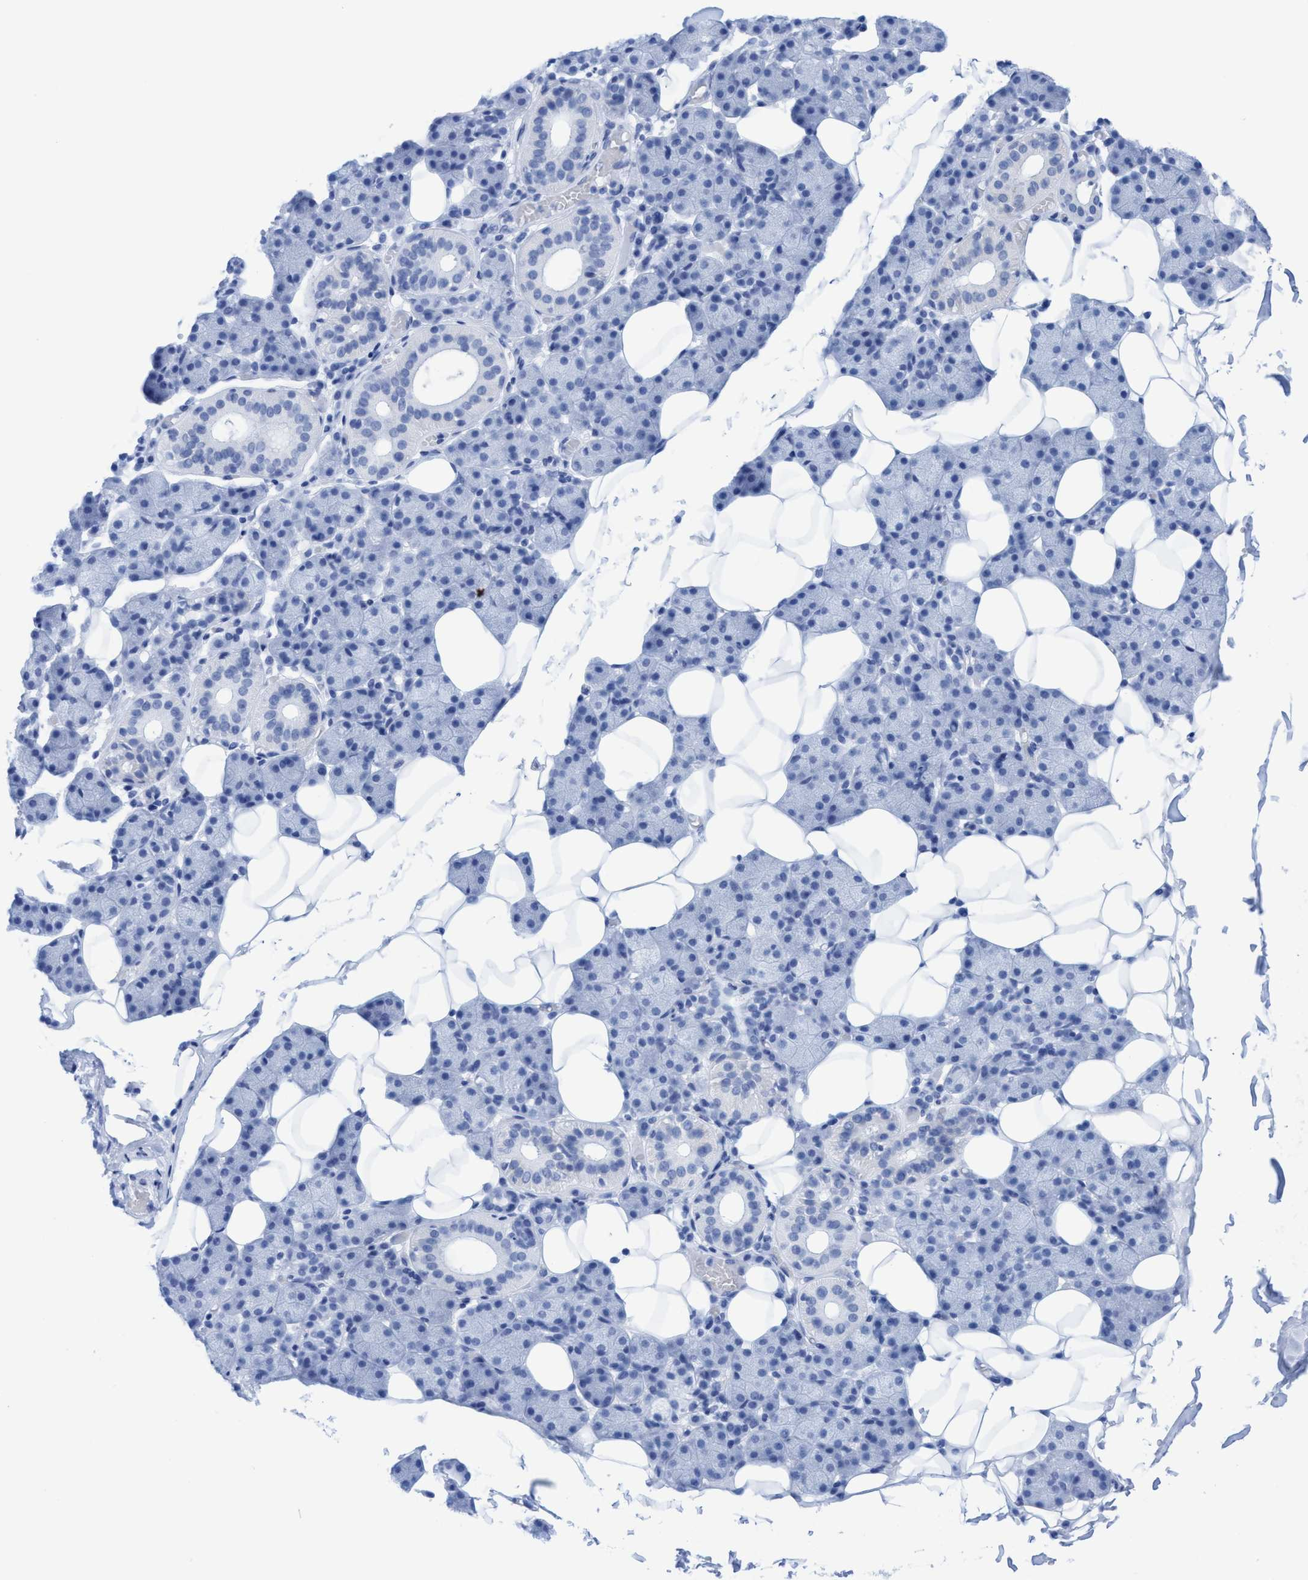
{"staining": {"intensity": "negative", "quantity": "none", "location": "none"}, "tissue": "salivary gland", "cell_type": "Glandular cells", "image_type": "normal", "snomed": [{"axis": "morphology", "description": "Normal tissue, NOS"}, {"axis": "topography", "description": "Salivary gland"}], "caption": "IHC micrograph of unremarkable salivary gland: human salivary gland stained with DAB reveals no significant protein staining in glandular cells.", "gene": "RSAD1", "patient": {"sex": "female", "age": 33}}